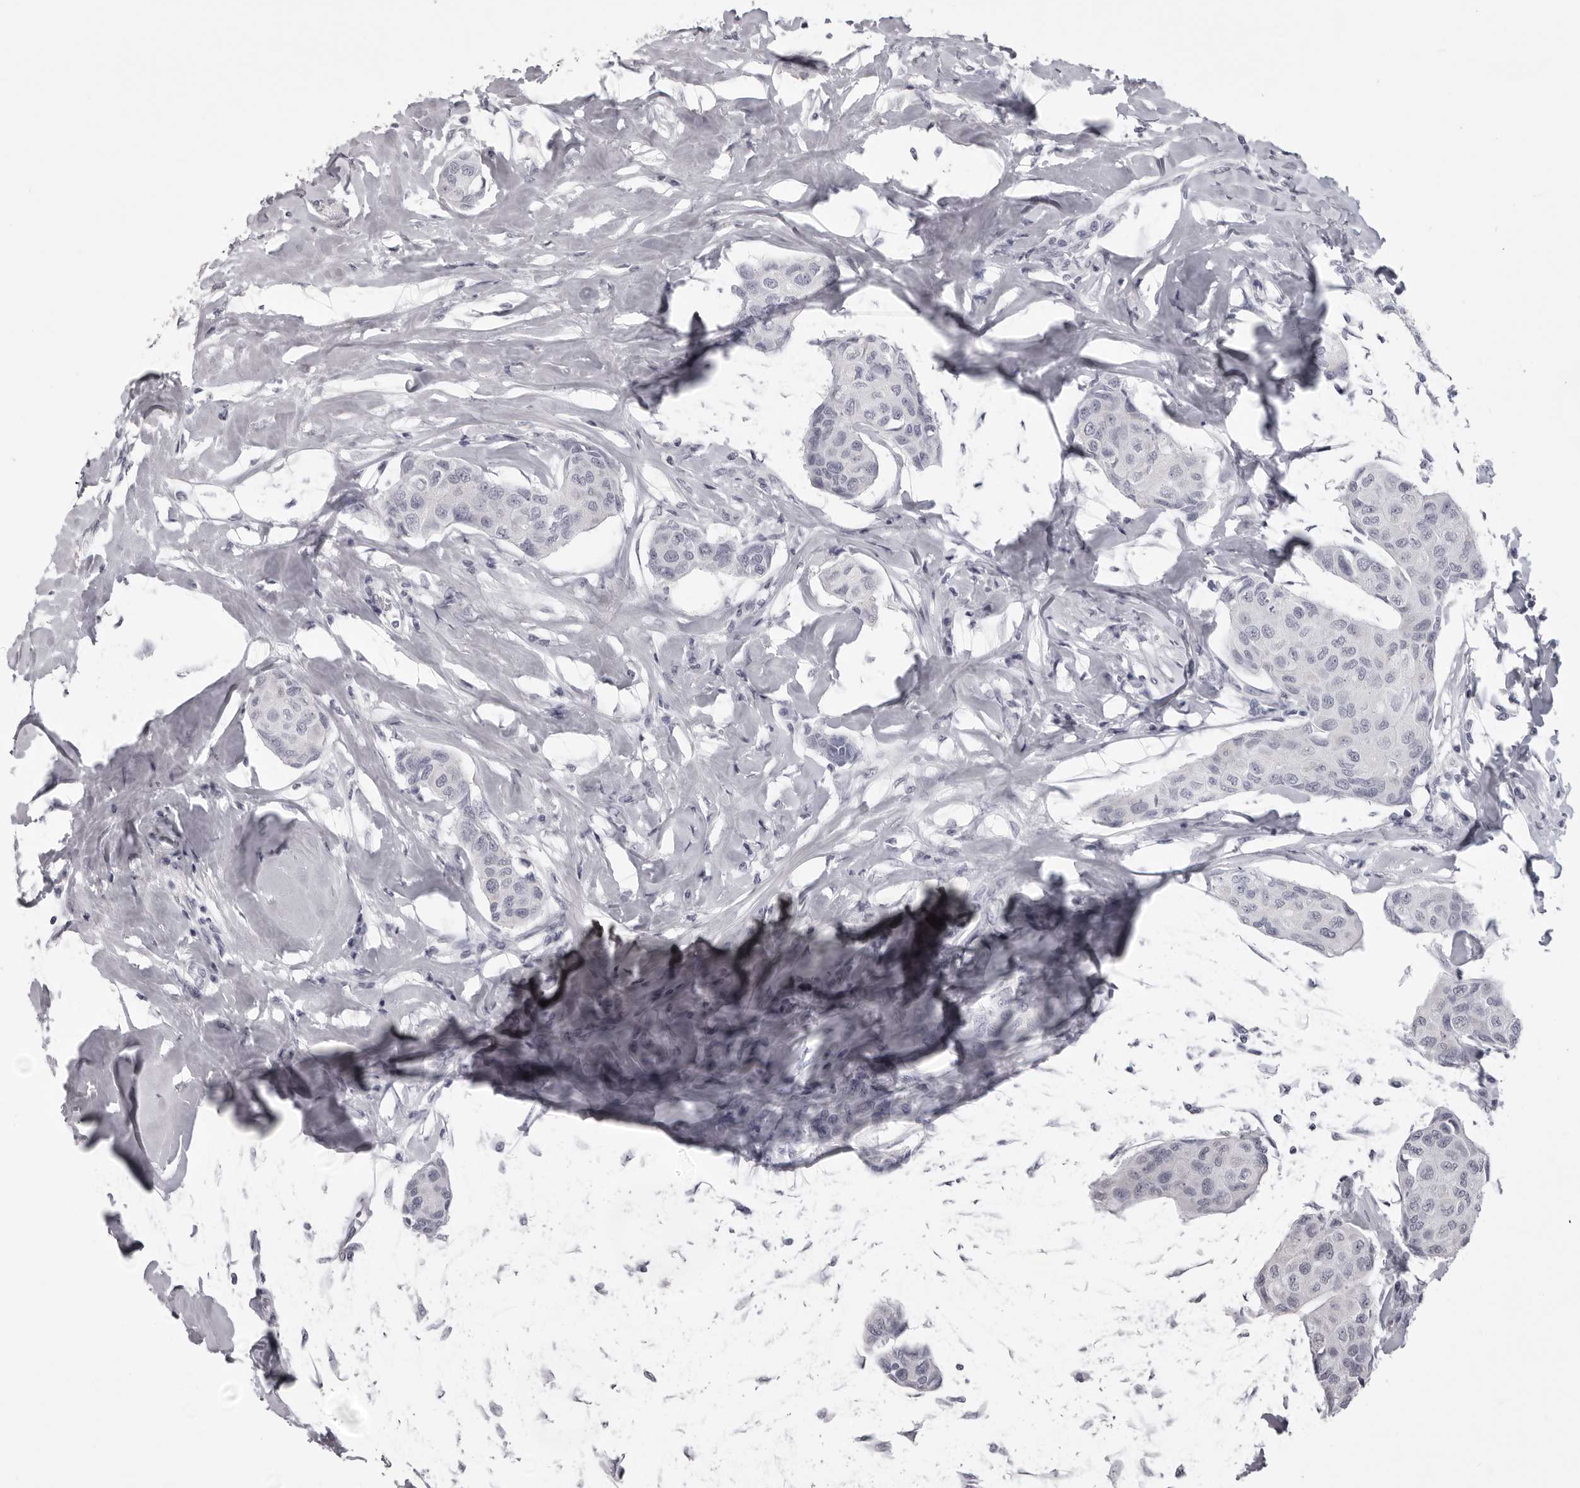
{"staining": {"intensity": "negative", "quantity": "none", "location": "none"}, "tissue": "breast cancer", "cell_type": "Tumor cells", "image_type": "cancer", "snomed": [{"axis": "morphology", "description": "Duct carcinoma"}, {"axis": "topography", "description": "Breast"}], "caption": "Micrograph shows no significant protein staining in tumor cells of breast infiltrating ductal carcinoma.", "gene": "EPHA10", "patient": {"sex": "female", "age": 80}}